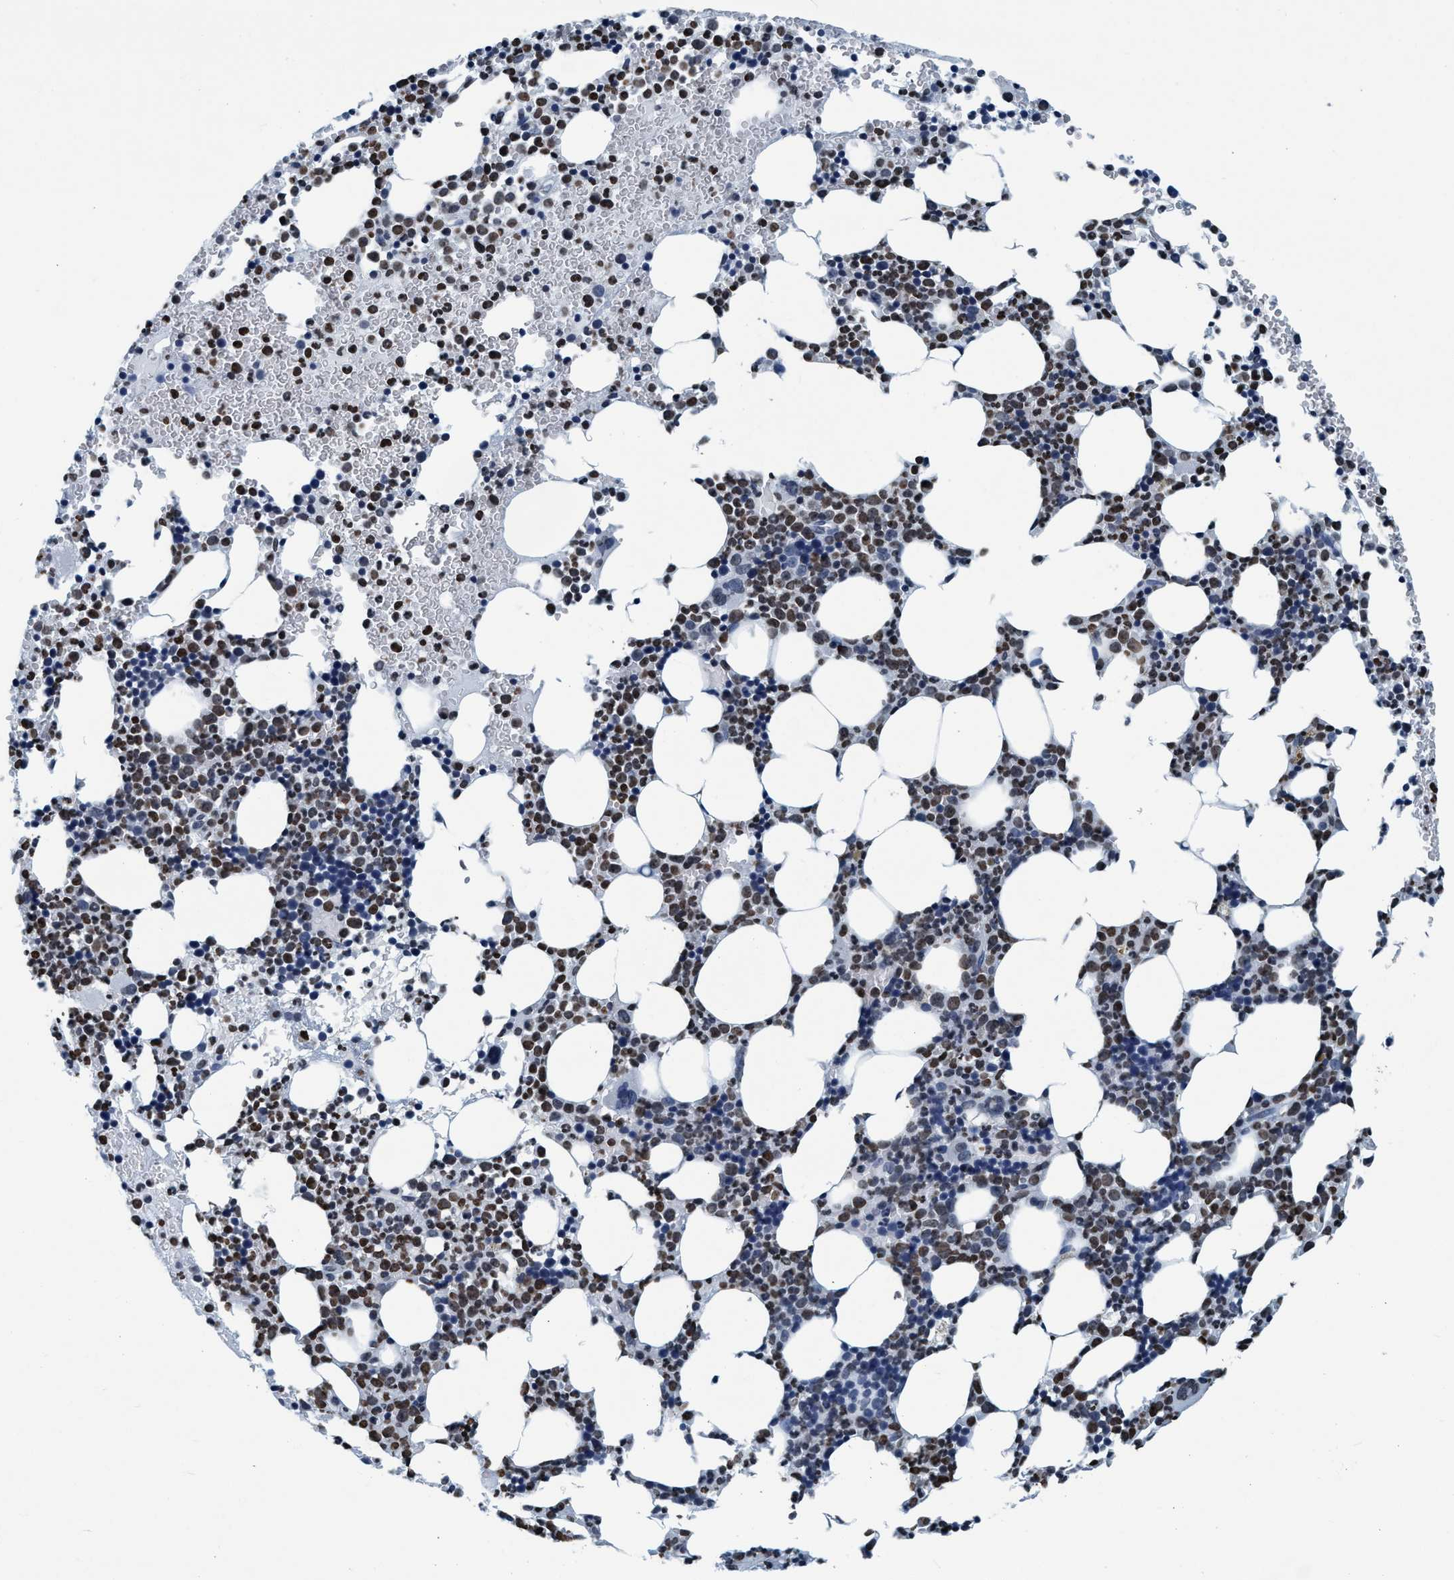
{"staining": {"intensity": "moderate", "quantity": ">75%", "location": "nuclear"}, "tissue": "bone marrow", "cell_type": "Hematopoietic cells", "image_type": "normal", "snomed": [{"axis": "morphology", "description": "Normal tissue, NOS"}, {"axis": "morphology", "description": "Inflammation, NOS"}, {"axis": "topography", "description": "Bone marrow"}], "caption": "Immunohistochemistry photomicrograph of normal bone marrow stained for a protein (brown), which demonstrates medium levels of moderate nuclear expression in about >75% of hematopoietic cells.", "gene": "CCNE2", "patient": {"sex": "female", "age": 67}}